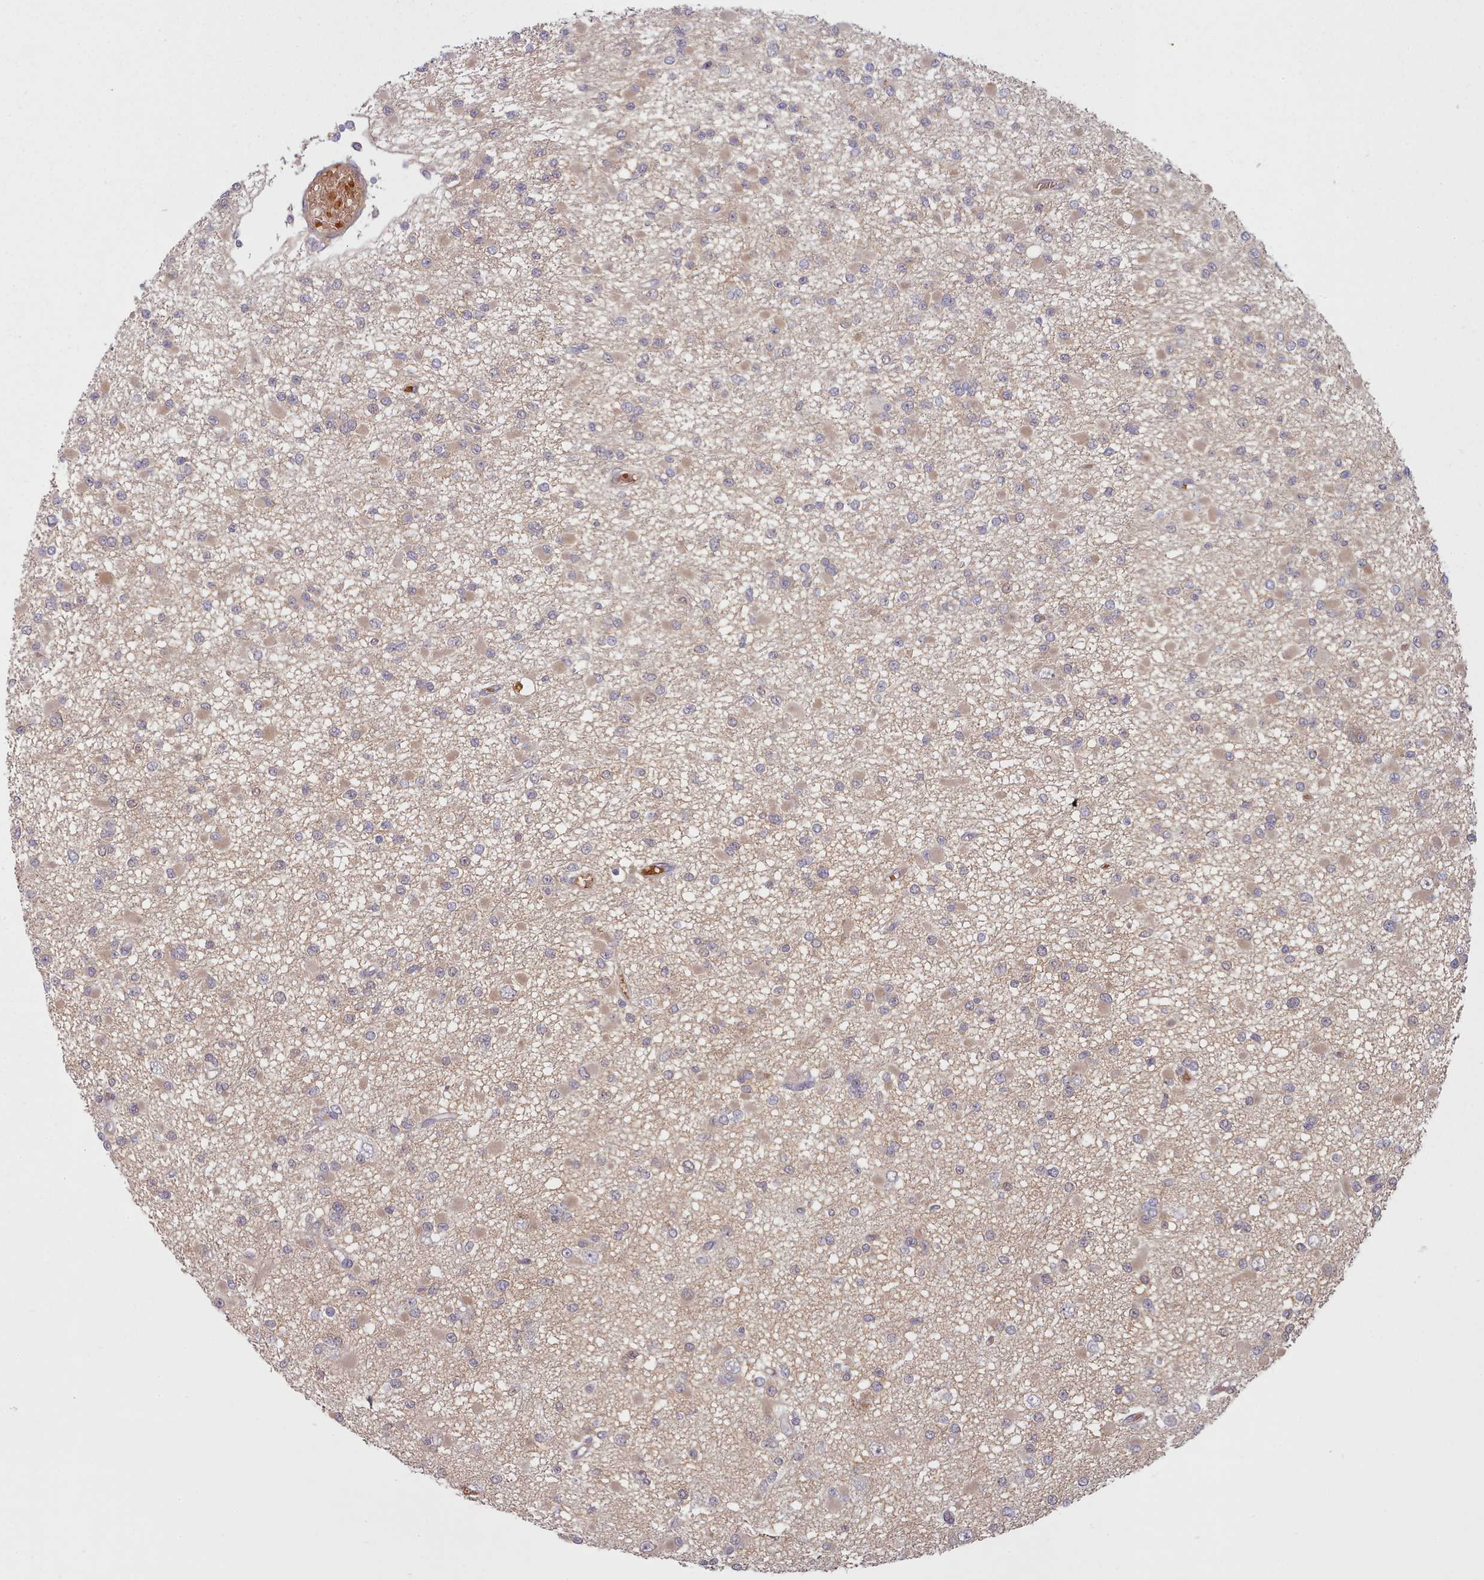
{"staining": {"intensity": "weak", "quantity": "<25%", "location": "cytoplasmic/membranous"}, "tissue": "glioma", "cell_type": "Tumor cells", "image_type": "cancer", "snomed": [{"axis": "morphology", "description": "Glioma, malignant, Low grade"}, {"axis": "topography", "description": "Brain"}], "caption": "Immunohistochemistry of malignant glioma (low-grade) displays no expression in tumor cells.", "gene": "CLNS1A", "patient": {"sex": "female", "age": 22}}